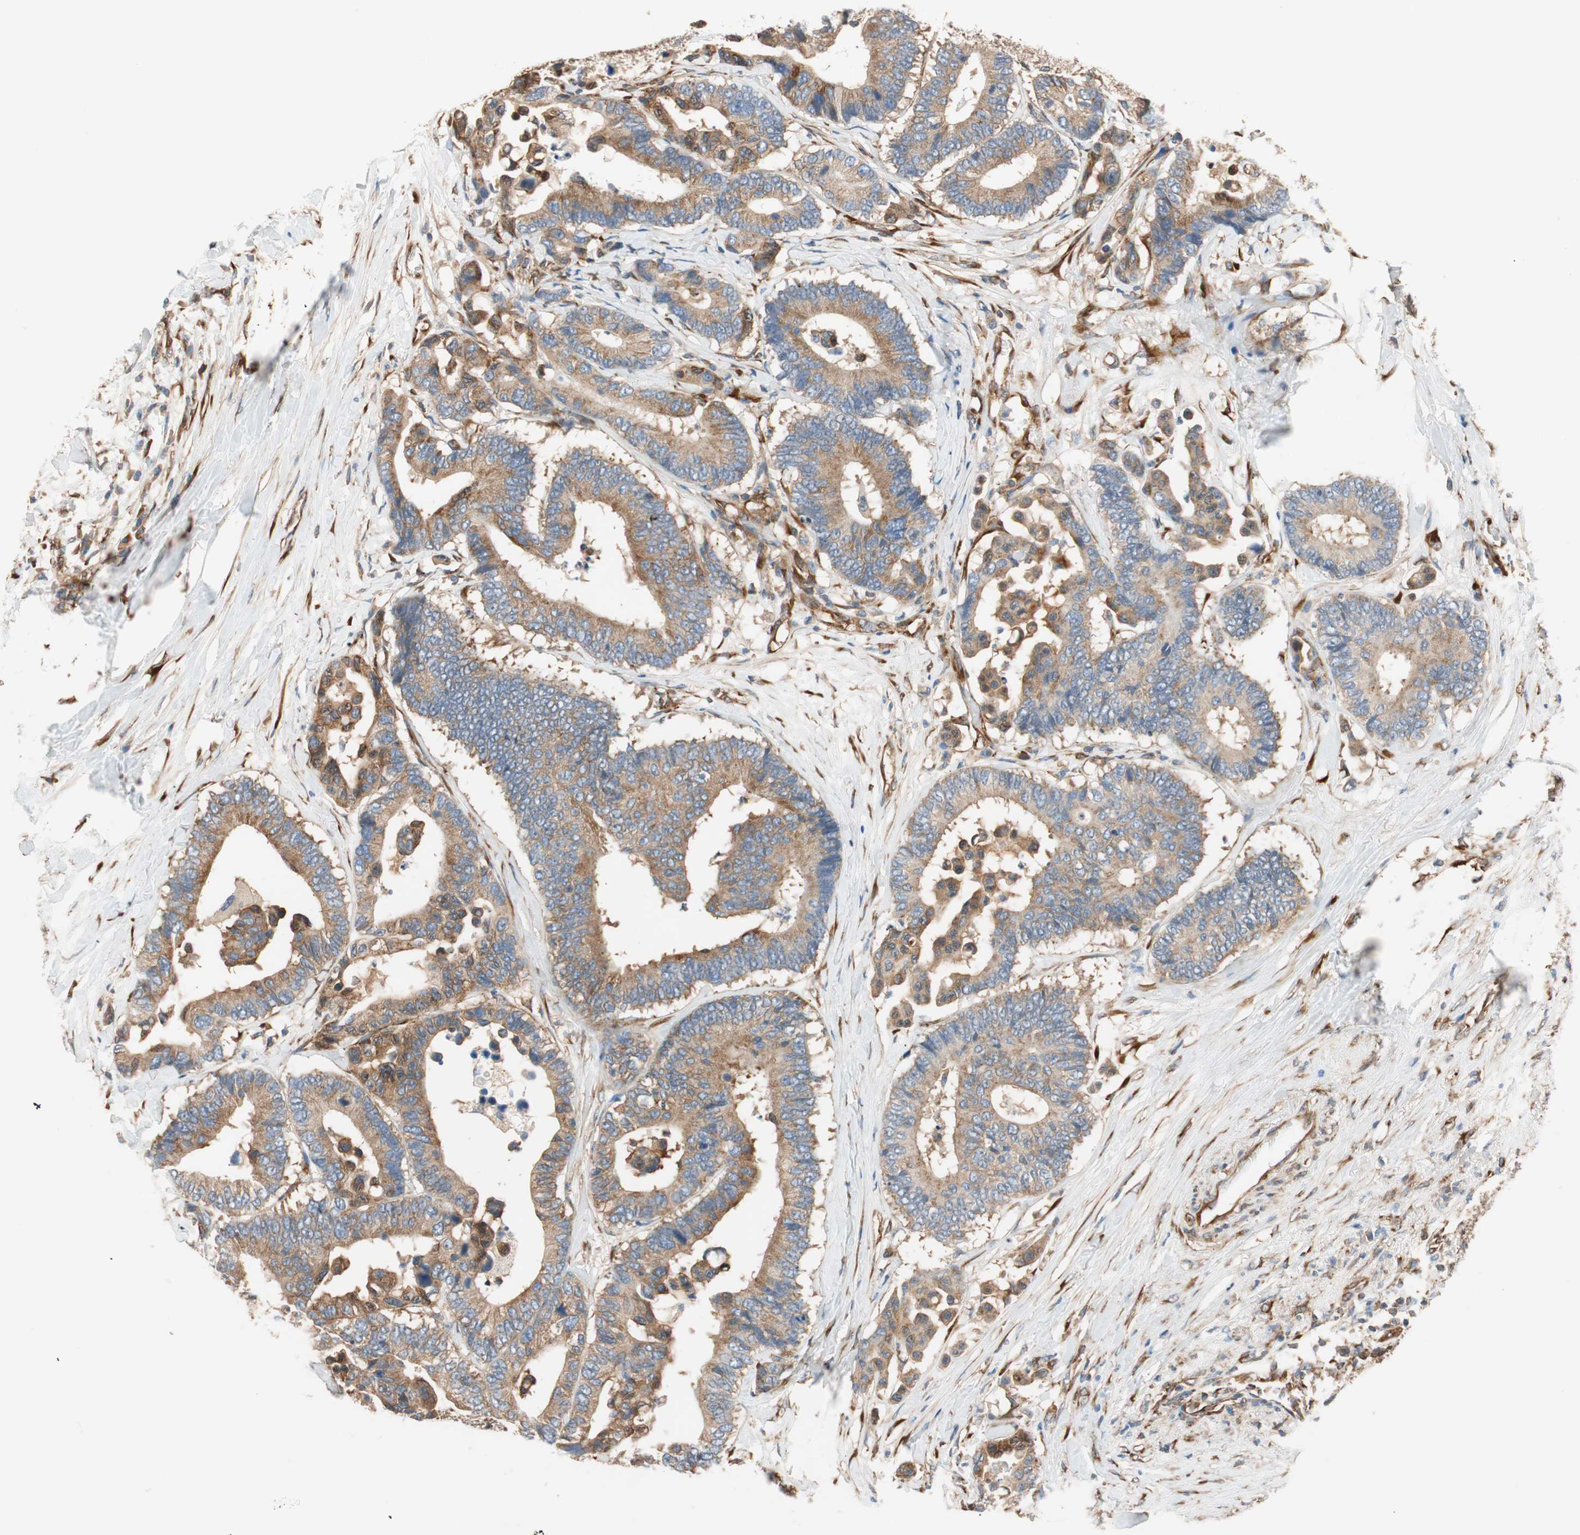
{"staining": {"intensity": "moderate", "quantity": ">75%", "location": "cytoplasmic/membranous"}, "tissue": "colorectal cancer", "cell_type": "Tumor cells", "image_type": "cancer", "snomed": [{"axis": "morphology", "description": "Normal tissue, NOS"}, {"axis": "morphology", "description": "Adenocarcinoma, NOS"}, {"axis": "topography", "description": "Colon"}], "caption": "This is a photomicrograph of IHC staining of colorectal cancer, which shows moderate staining in the cytoplasmic/membranous of tumor cells.", "gene": "WASL", "patient": {"sex": "male", "age": 82}}